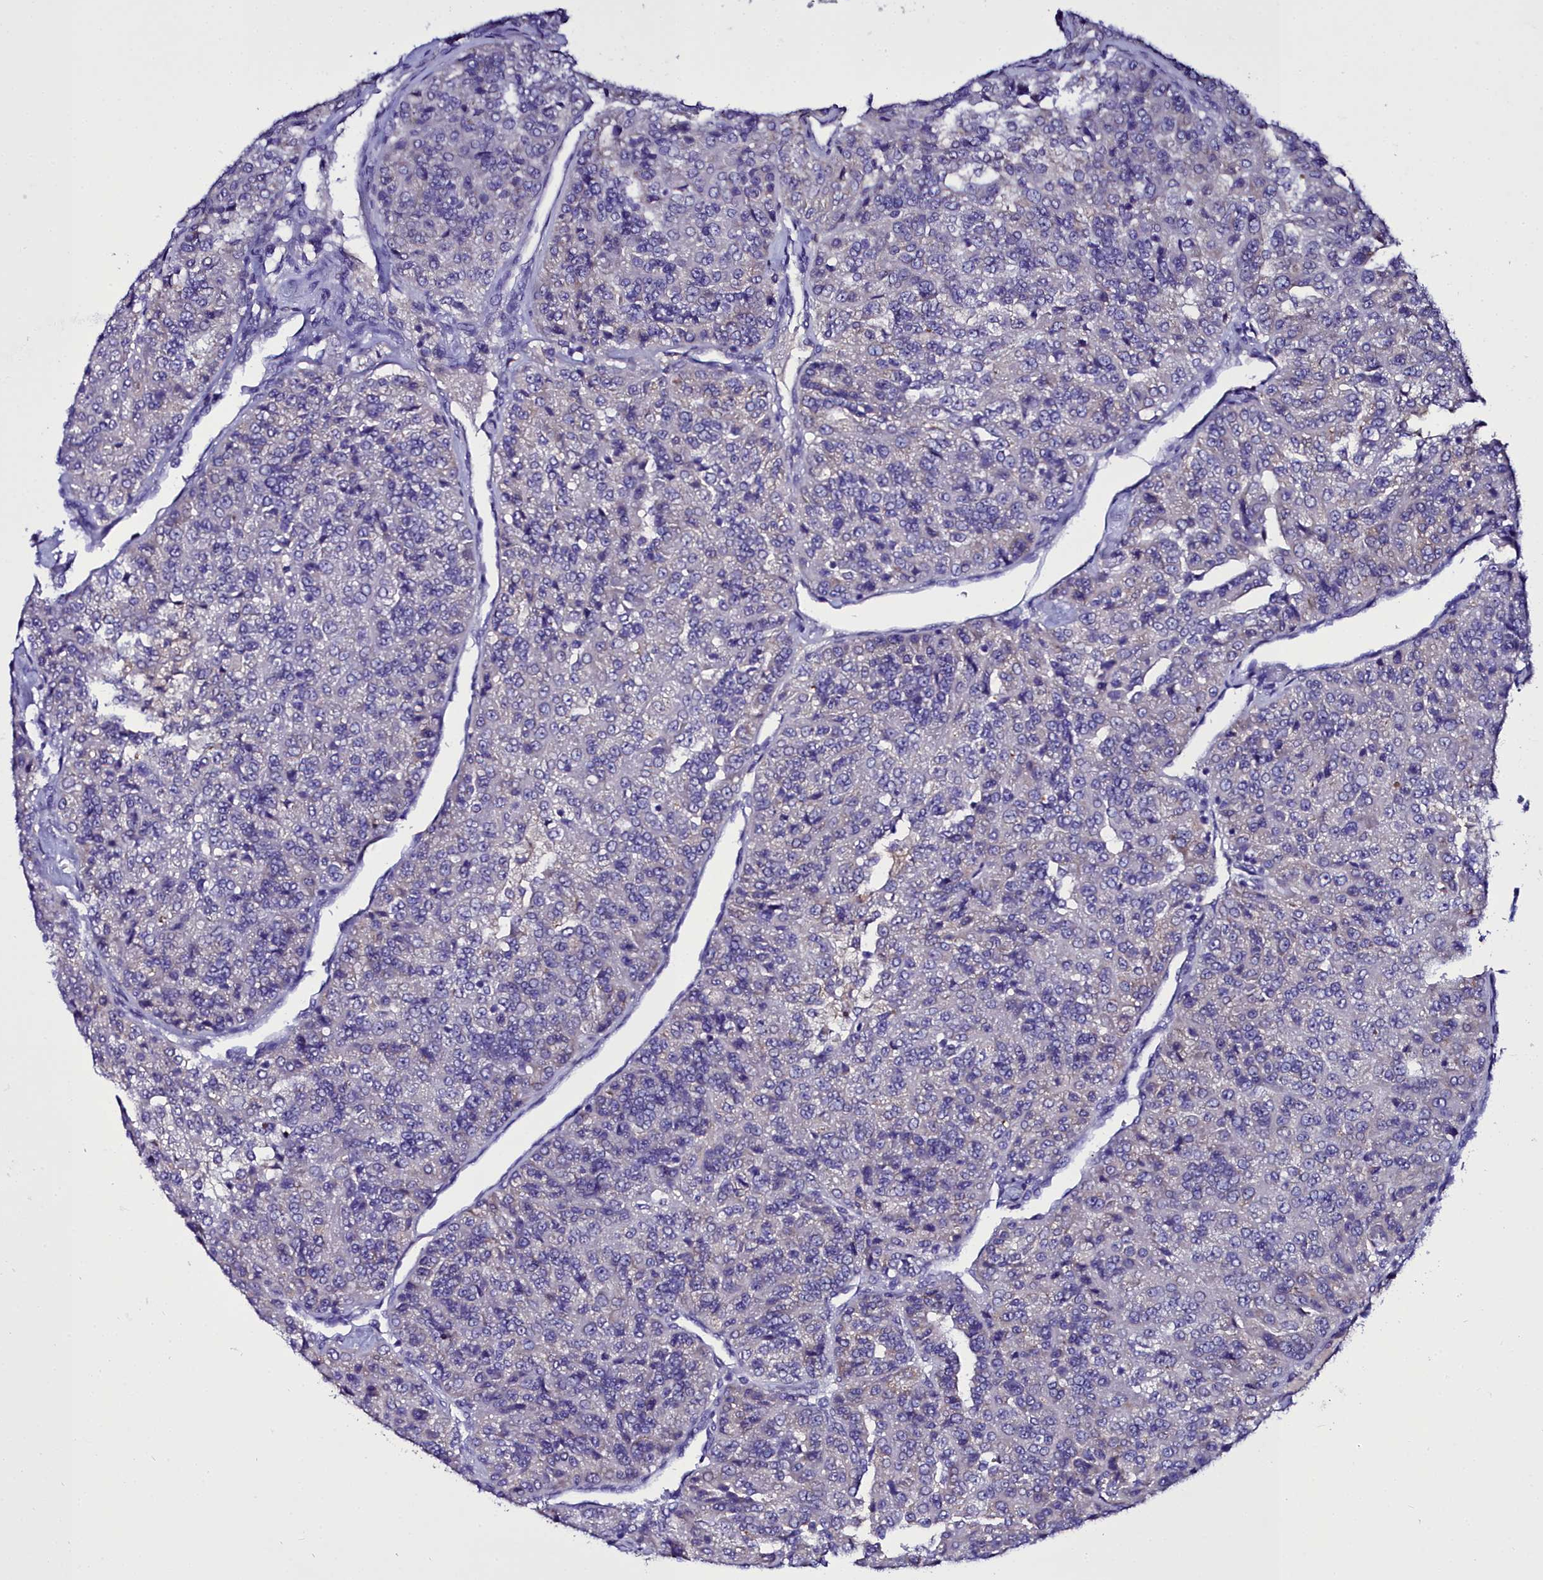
{"staining": {"intensity": "negative", "quantity": "none", "location": "none"}, "tissue": "renal cancer", "cell_type": "Tumor cells", "image_type": "cancer", "snomed": [{"axis": "morphology", "description": "Adenocarcinoma, NOS"}, {"axis": "topography", "description": "Kidney"}], "caption": "Immunohistochemical staining of adenocarcinoma (renal) reveals no significant staining in tumor cells.", "gene": "ELAPOR2", "patient": {"sex": "female", "age": 63}}